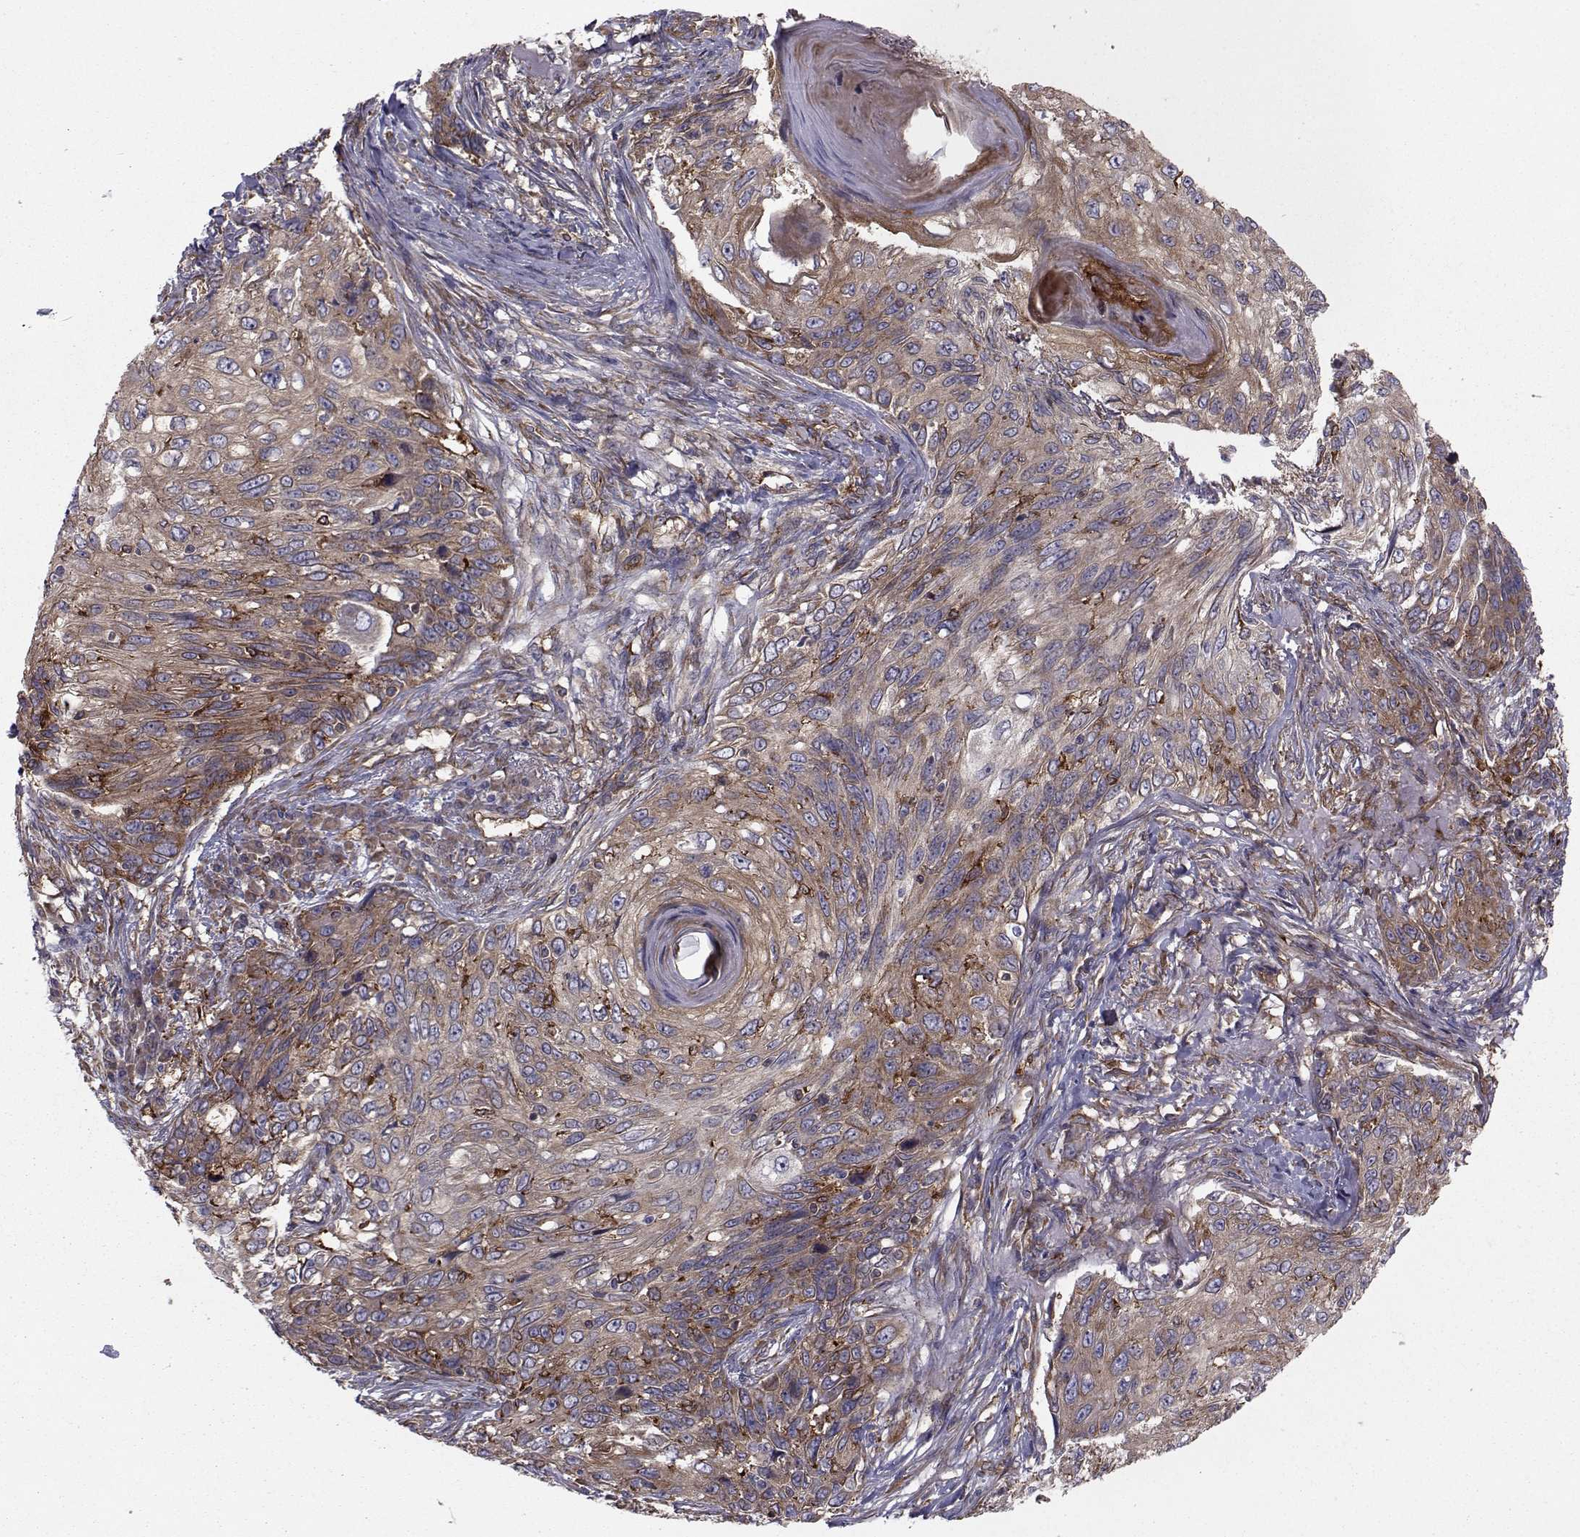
{"staining": {"intensity": "strong", "quantity": ">75%", "location": "cytoplasmic/membranous"}, "tissue": "skin cancer", "cell_type": "Tumor cells", "image_type": "cancer", "snomed": [{"axis": "morphology", "description": "Squamous cell carcinoma, NOS"}, {"axis": "topography", "description": "Skin"}], "caption": "Immunohistochemistry (IHC) image of neoplastic tissue: human skin cancer (squamous cell carcinoma) stained using immunohistochemistry shows high levels of strong protein expression localized specifically in the cytoplasmic/membranous of tumor cells, appearing as a cytoplasmic/membranous brown color.", "gene": "TRIP10", "patient": {"sex": "male", "age": 92}}